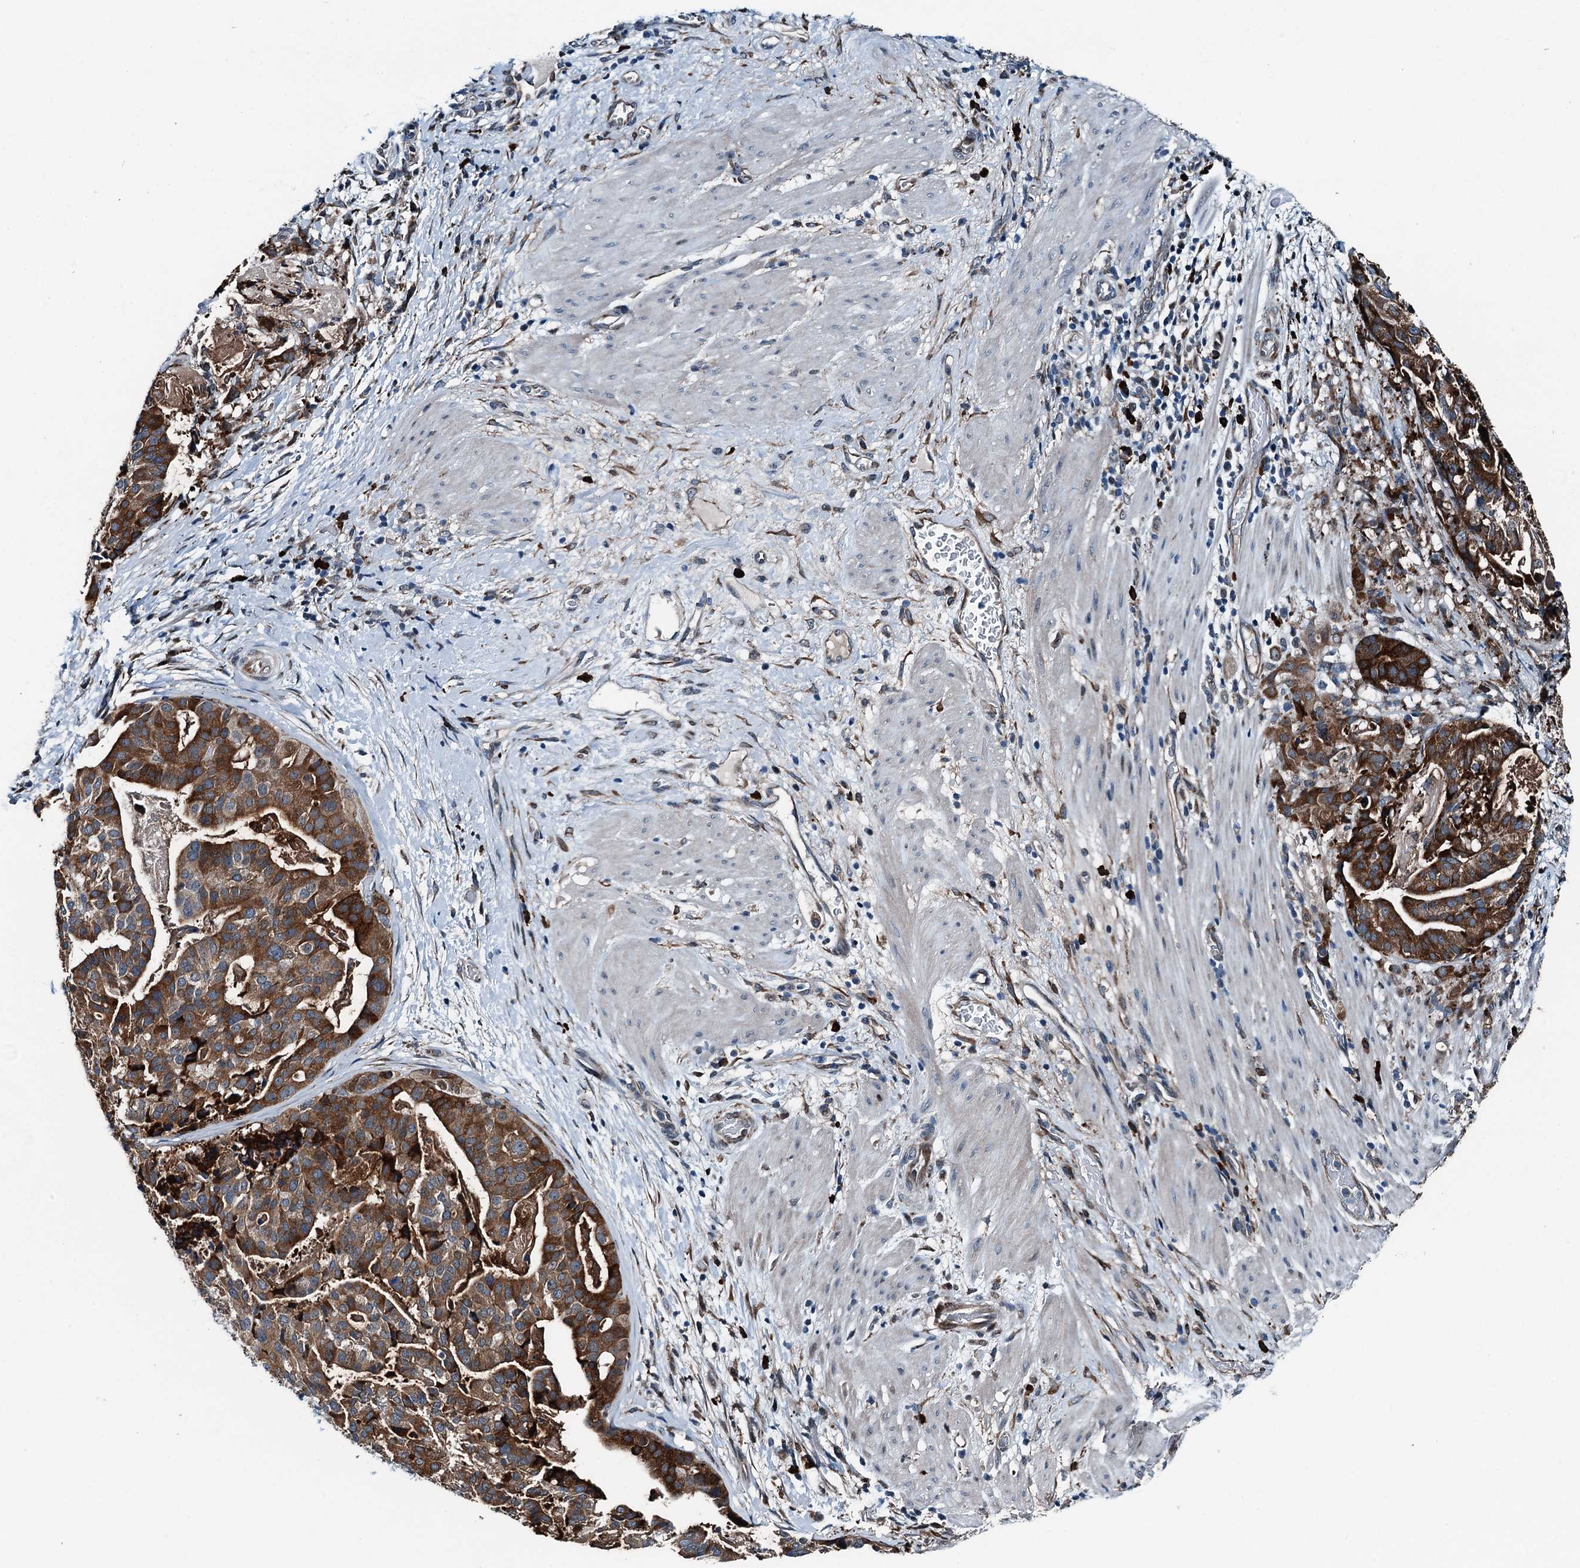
{"staining": {"intensity": "strong", "quantity": ">75%", "location": "cytoplasmic/membranous"}, "tissue": "stomach cancer", "cell_type": "Tumor cells", "image_type": "cancer", "snomed": [{"axis": "morphology", "description": "Adenocarcinoma, NOS"}, {"axis": "topography", "description": "Stomach"}], "caption": "Strong cytoplasmic/membranous expression is identified in approximately >75% of tumor cells in stomach adenocarcinoma. (Stains: DAB (3,3'-diaminobenzidine) in brown, nuclei in blue, Microscopy: brightfield microscopy at high magnification).", "gene": "TAMALIN", "patient": {"sex": "male", "age": 48}}